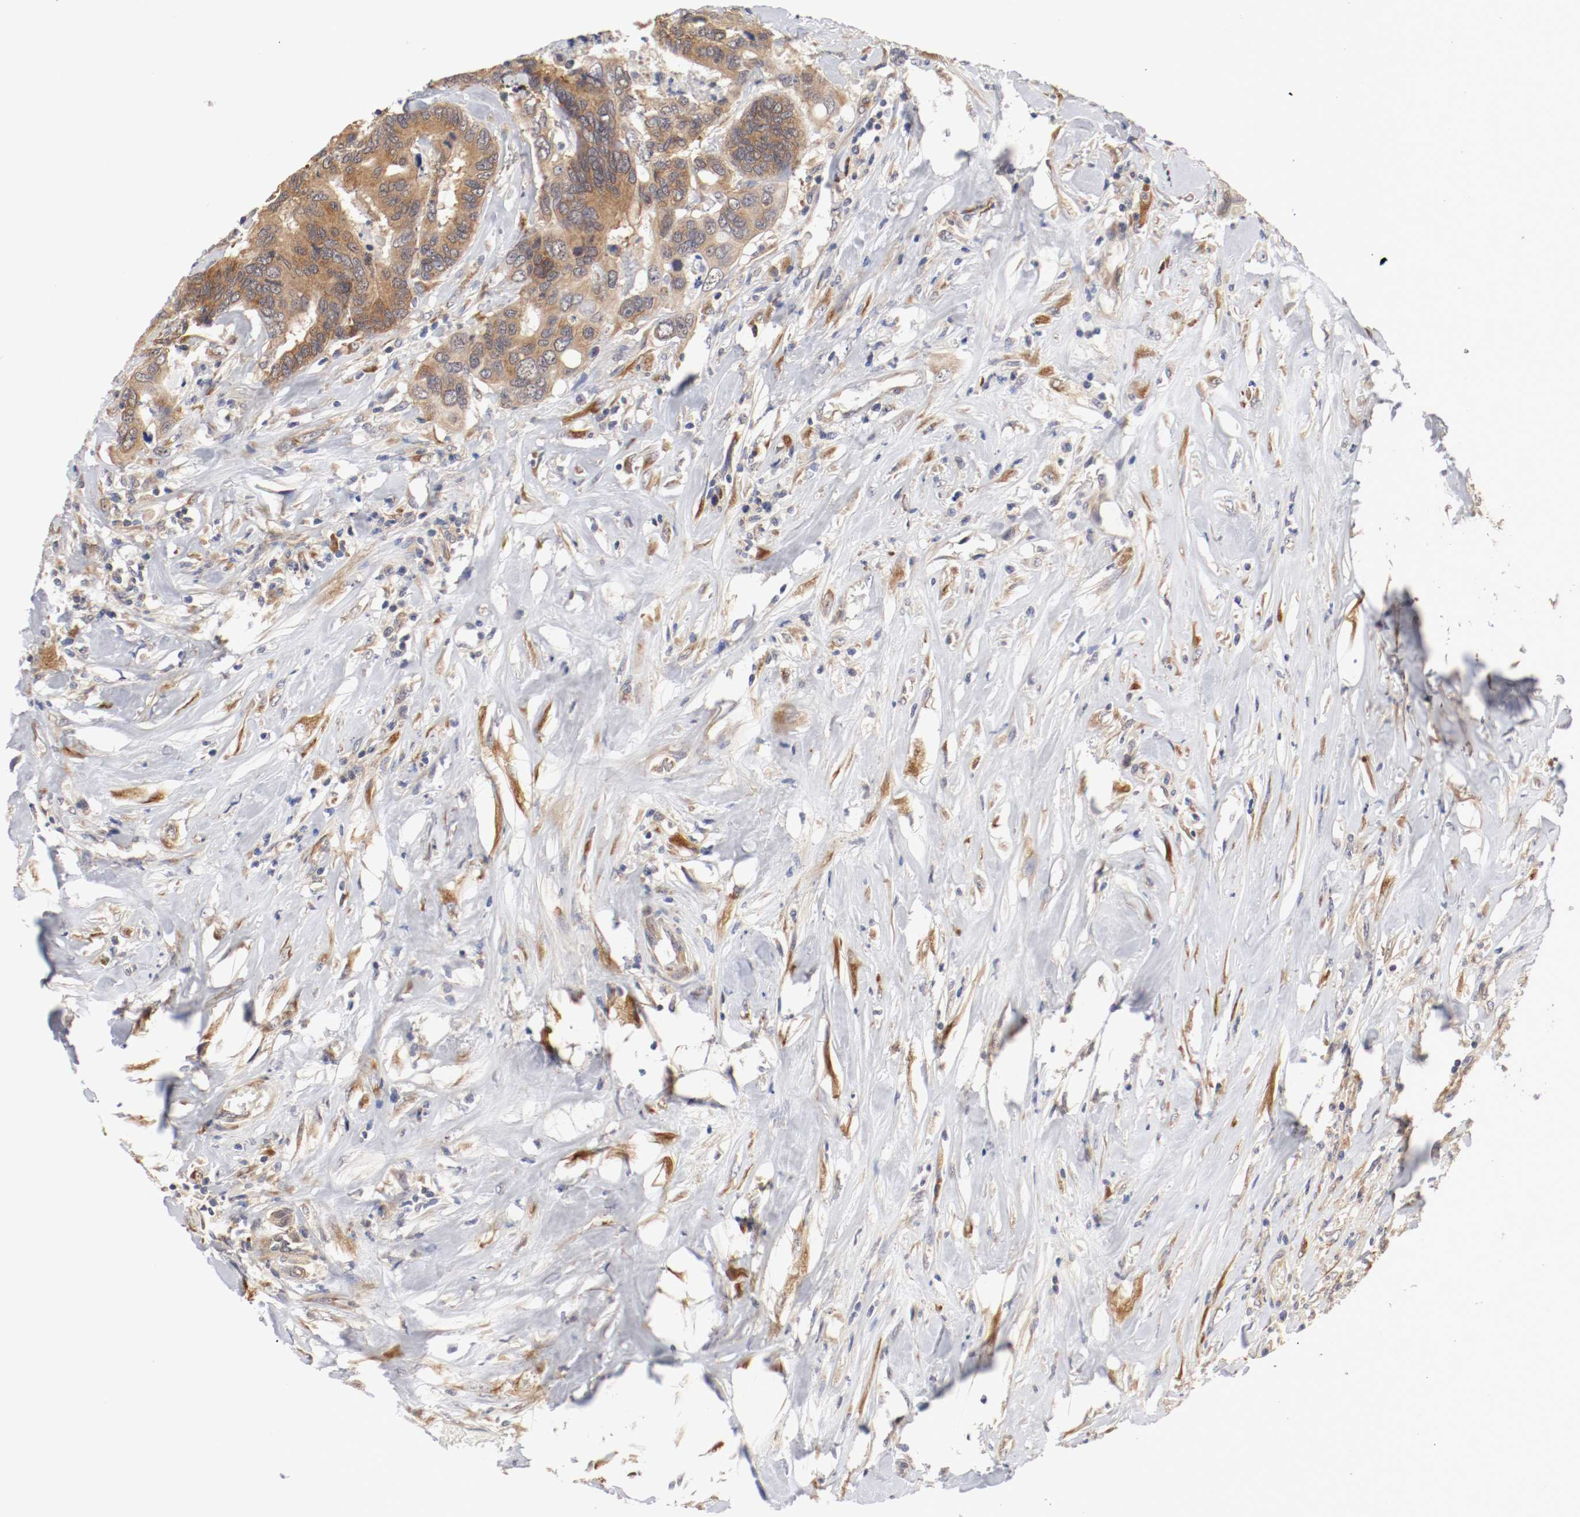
{"staining": {"intensity": "moderate", "quantity": ">75%", "location": "cytoplasmic/membranous"}, "tissue": "colorectal cancer", "cell_type": "Tumor cells", "image_type": "cancer", "snomed": [{"axis": "morphology", "description": "Adenocarcinoma, NOS"}, {"axis": "topography", "description": "Rectum"}], "caption": "A histopathology image showing moderate cytoplasmic/membranous positivity in approximately >75% of tumor cells in adenocarcinoma (colorectal), as visualized by brown immunohistochemical staining.", "gene": "FKBP3", "patient": {"sex": "male", "age": 55}}